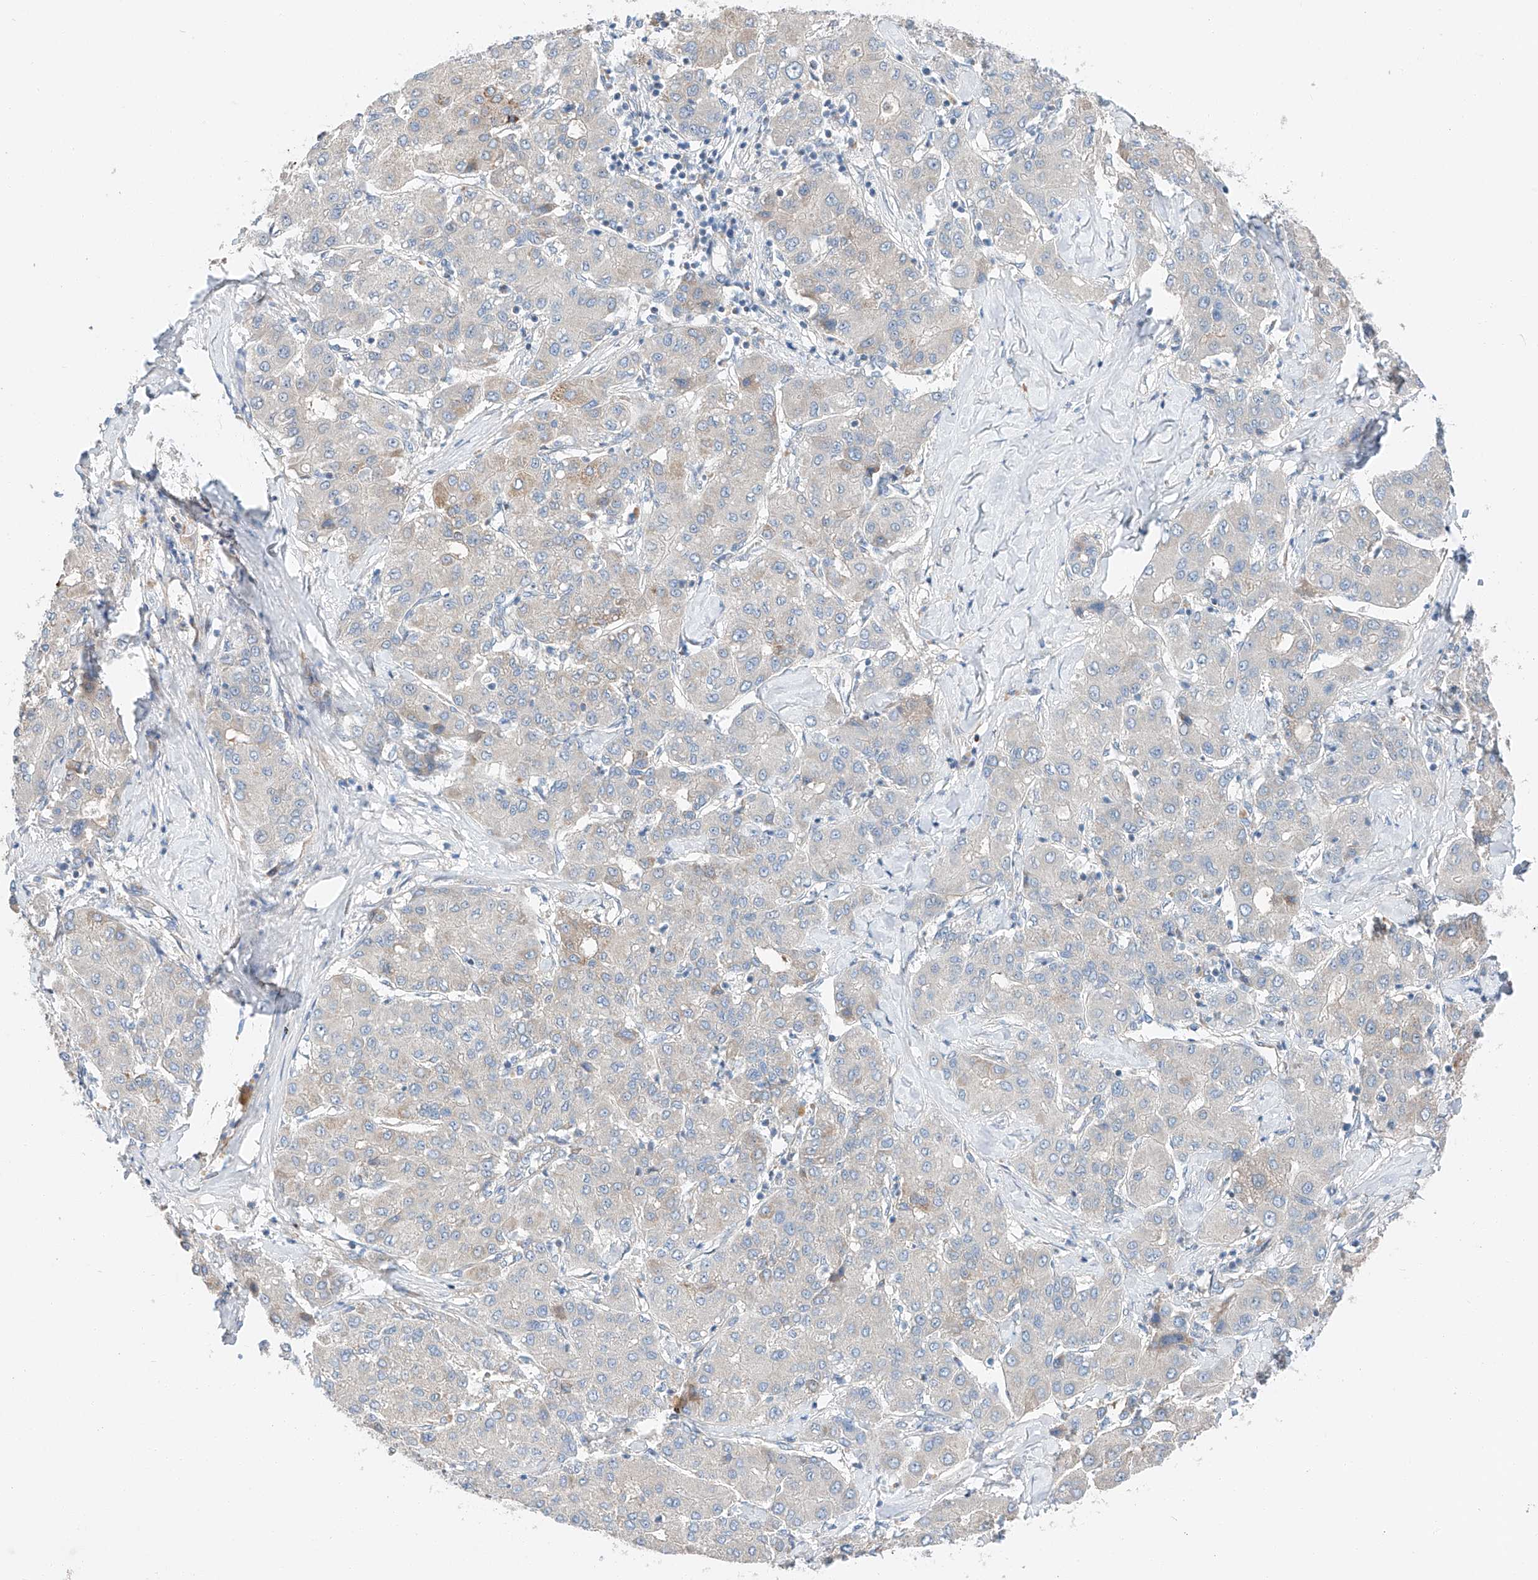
{"staining": {"intensity": "negative", "quantity": "none", "location": "none"}, "tissue": "liver cancer", "cell_type": "Tumor cells", "image_type": "cancer", "snomed": [{"axis": "morphology", "description": "Carcinoma, Hepatocellular, NOS"}, {"axis": "topography", "description": "Liver"}], "caption": "This is a micrograph of IHC staining of liver cancer, which shows no staining in tumor cells.", "gene": "RUSC1", "patient": {"sex": "male", "age": 65}}